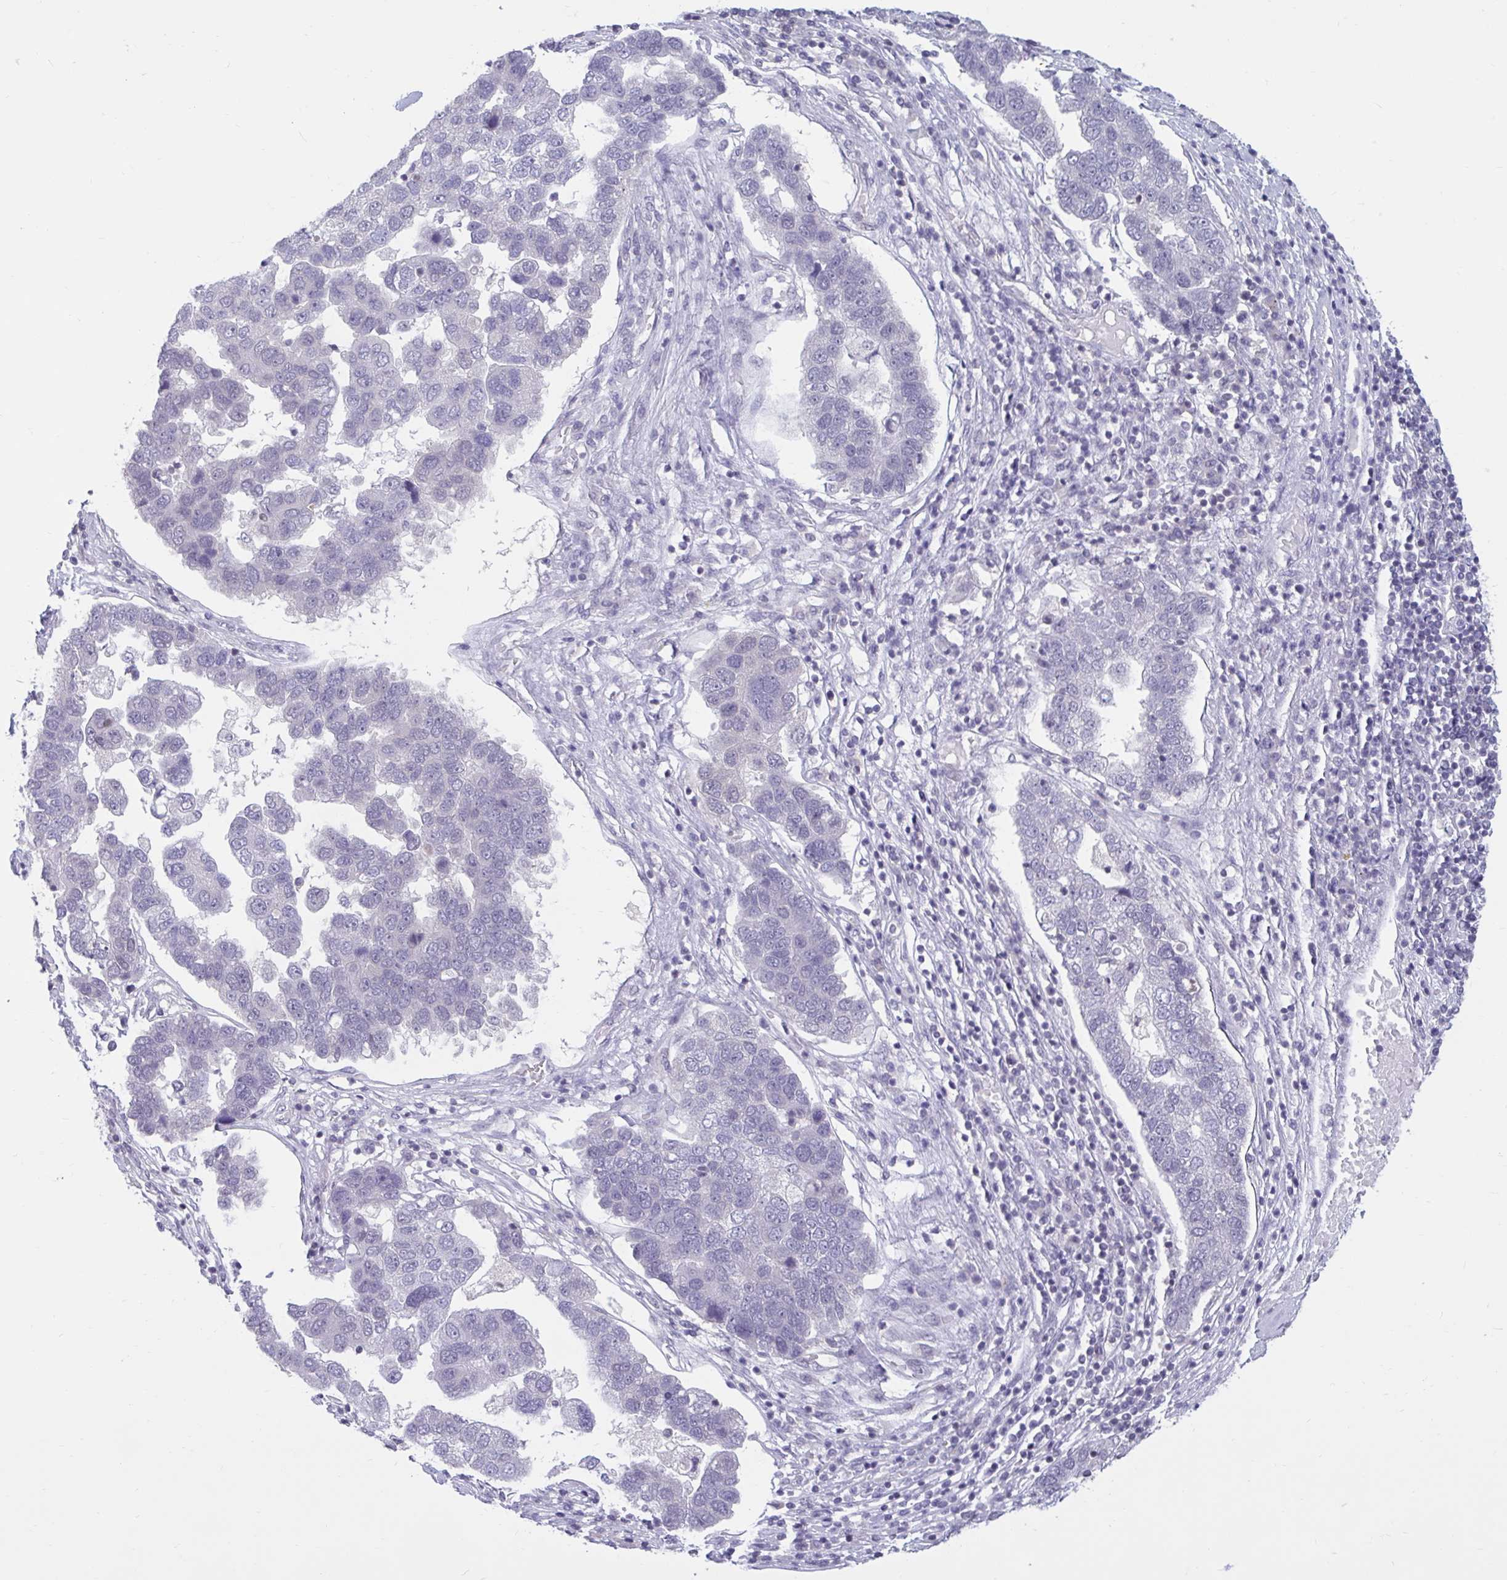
{"staining": {"intensity": "negative", "quantity": "none", "location": "none"}, "tissue": "pancreatic cancer", "cell_type": "Tumor cells", "image_type": "cancer", "snomed": [{"axis": "morphology", "description": "Adenocarcinoma, NOS"}, {"axis": "topography", "description": "Pancreas"}], "caption": "The IHC photomicrograph has no significant staining in tumor cells of pancreatic cancer tissue.", "gene": "ARPP19", "patient": {"sex": "female", "age": 61}}